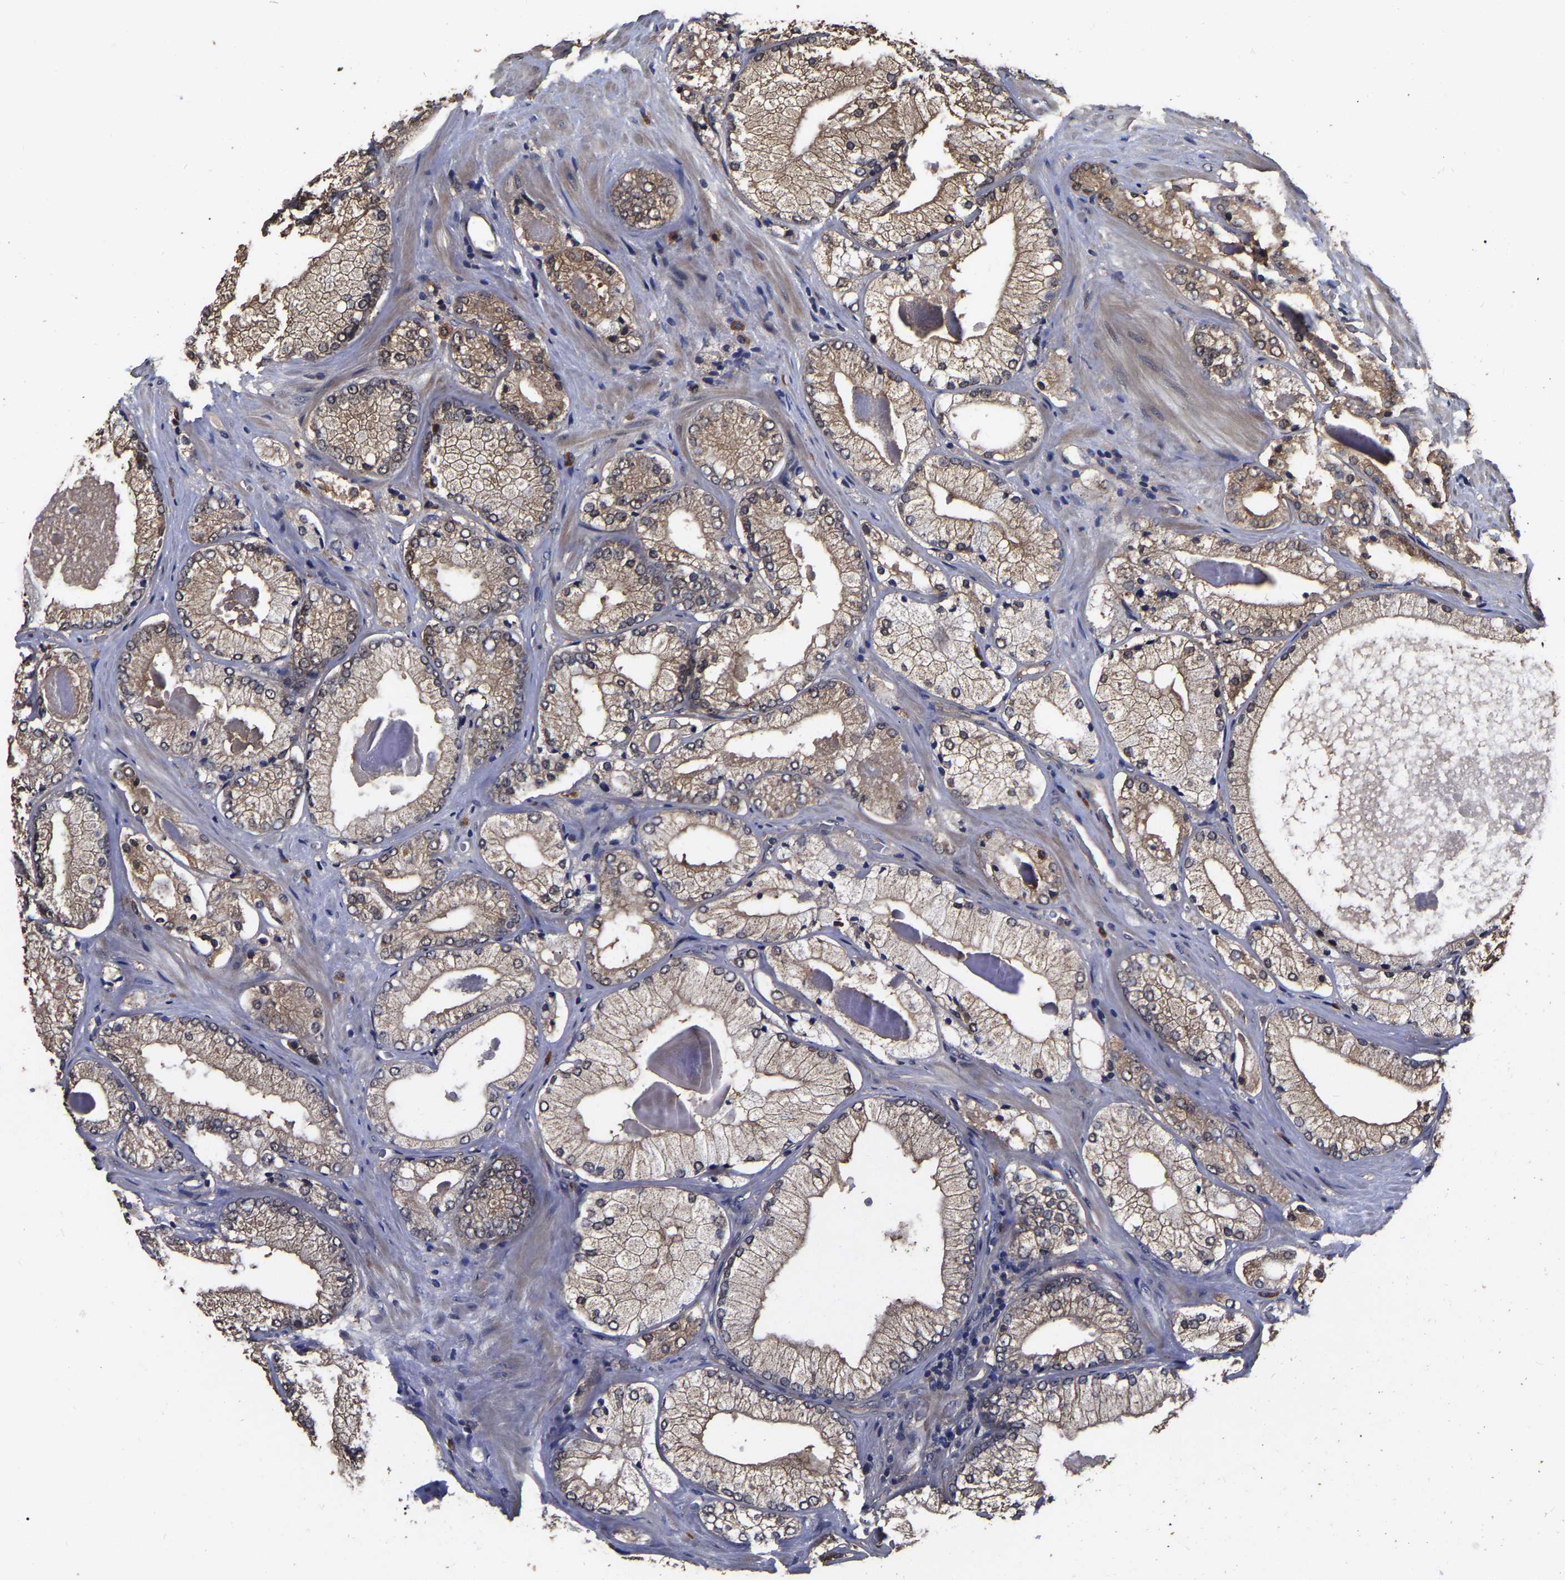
{"staining": {"intensity": "moderate", "quantity": ">75%", "location": "cytoplasmic/membranous"}, "tissue": "prostate cancer", "cell_type": "Tumor cells", "image_type": "cancer", "snomed": [{"axis": "morphology", "description": "Adenocarcinoma, Low grade"}, {"axis": "topography", "description": "Prostate"}], "caption": "Moderate cytoplasmic/membranous protein expression is identified in approximately >75% of tumor cells in prostate low-grade adenocarcinoma.", "gene": "STK32C", "patient": {"sex": "male", "age": 65}}